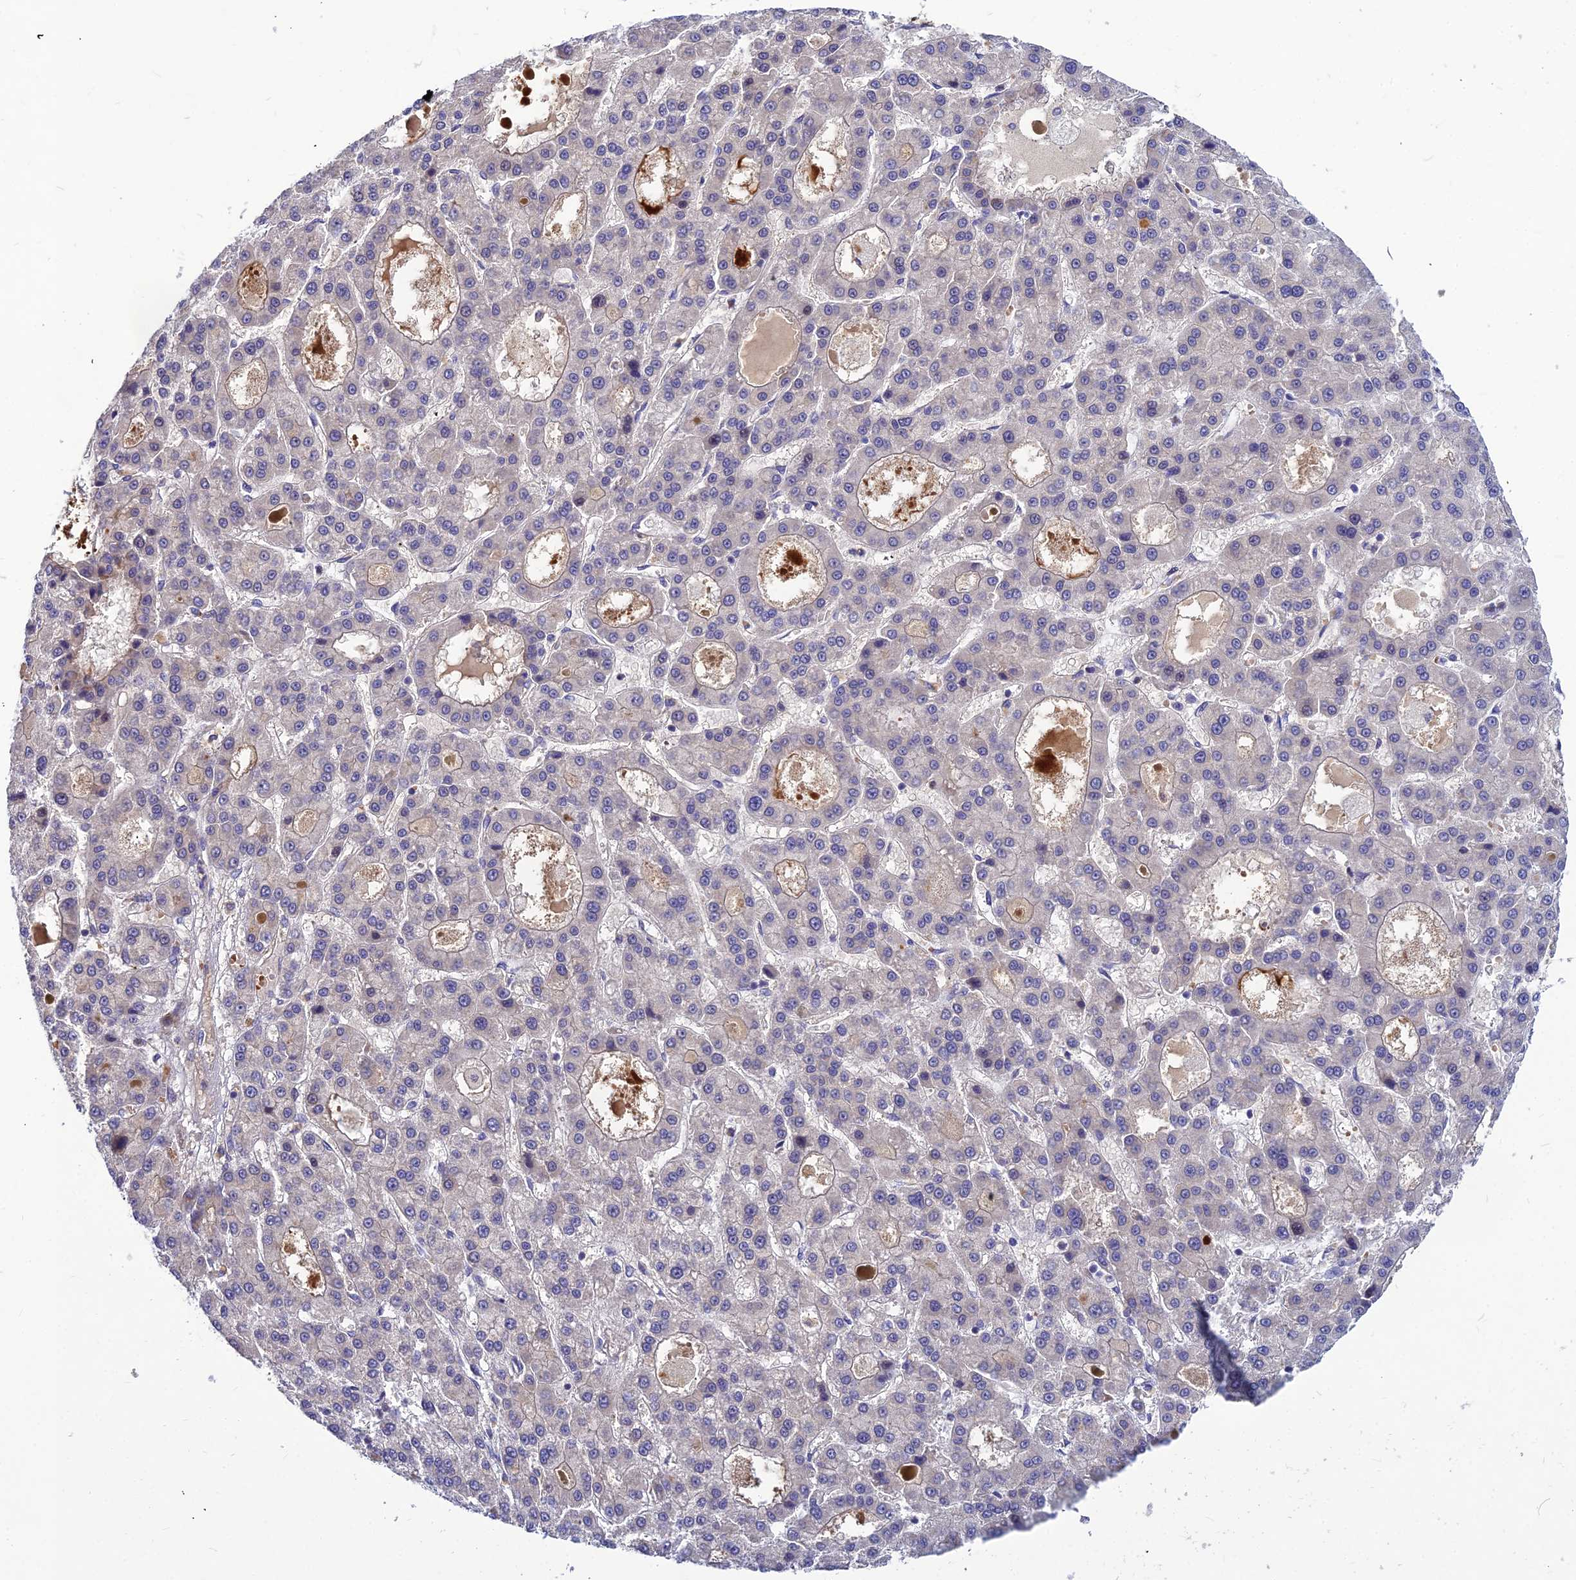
{"staining": {"intensity": "negative", "quantity": "none", "location": "none"}, "tissue": "liver cancer", "cell_type": "Tumor cells", "image_type": "cancer", "snomed": [{"axis": "morphology", "description": "Carcinoma, Hepatocellular, NOS"}, {"axis": "topography", "description": "Liver"}], "caption": "Immunohistochemistry of liver cancer demonstrates no positivity in tumor cells.", "gene": "DMRTA1", "patient": {"sex": "male", "age": 70}}